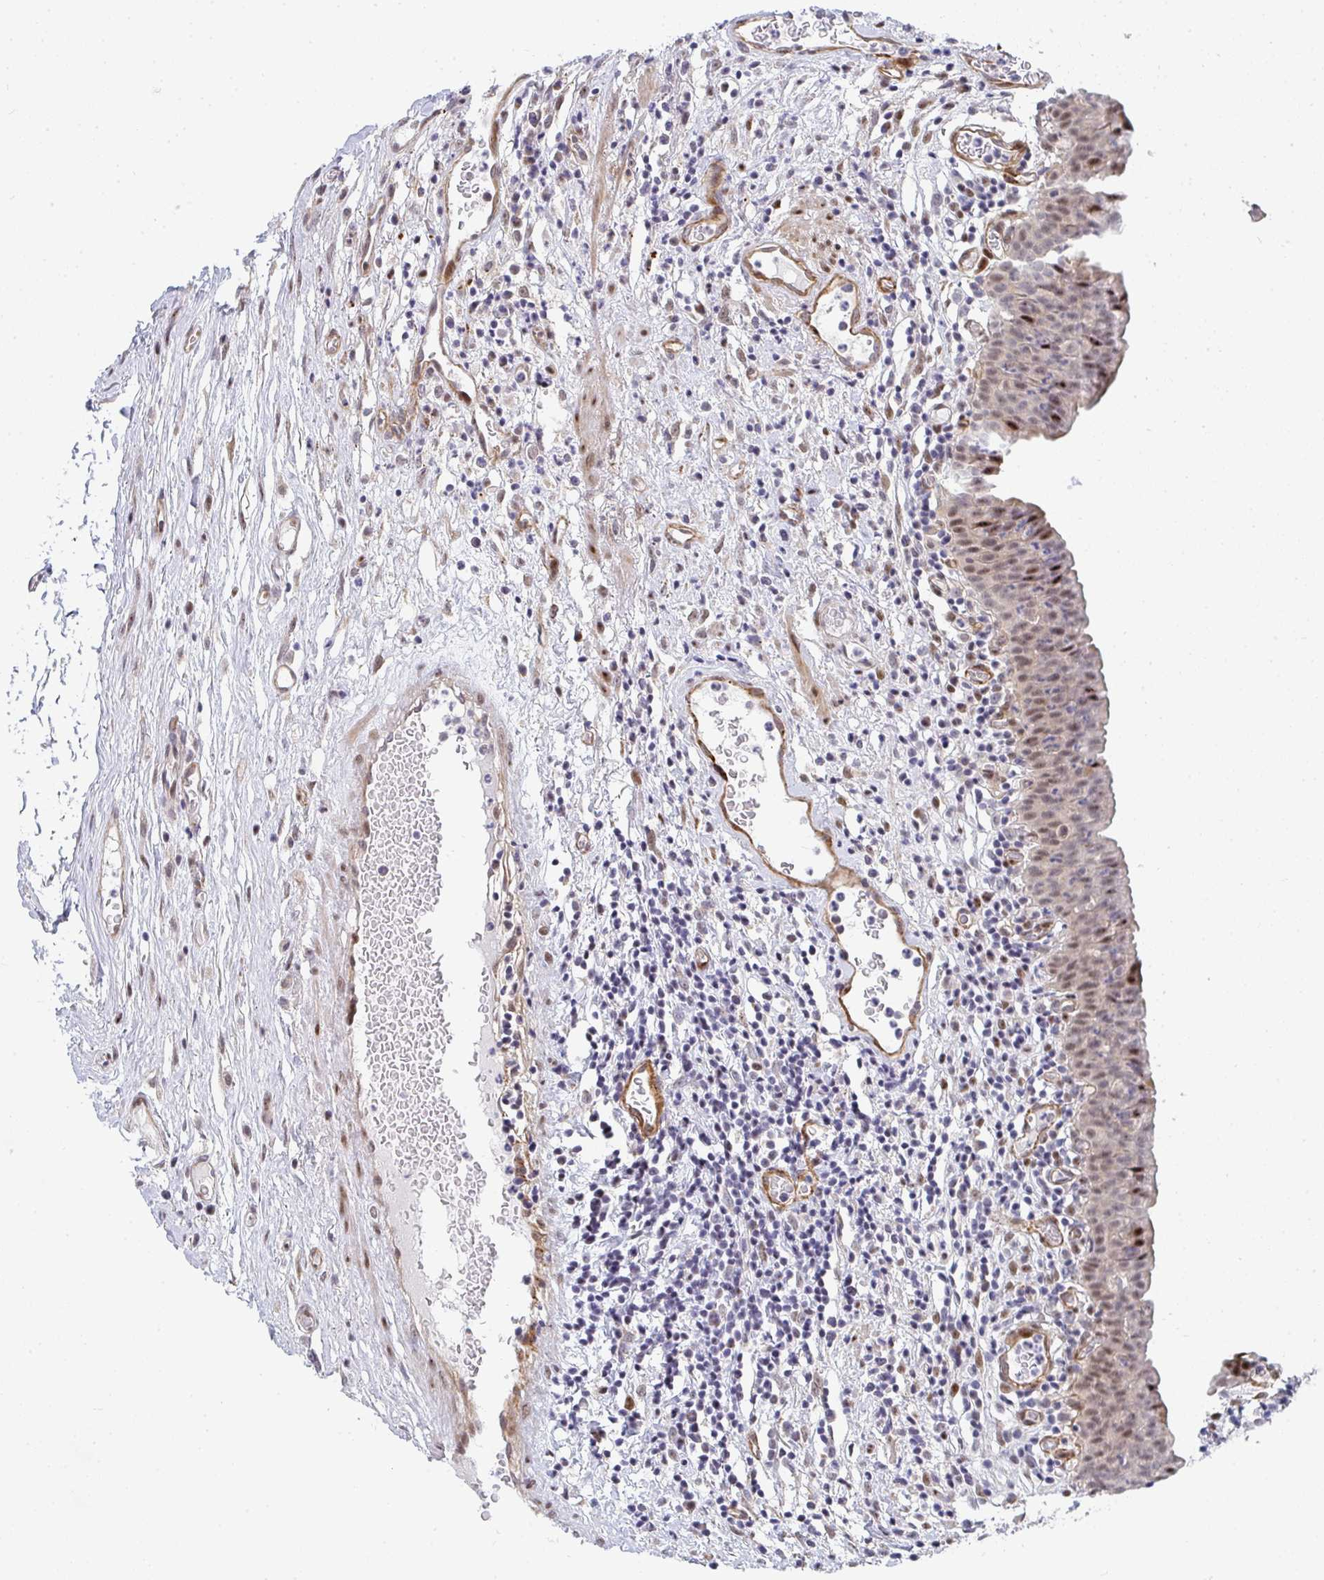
{"staining": {"intensity": "moderate", "quantity": "25%-75%", "location": "nuclear"}, "tissue": "urinary bladder", "cell_type": "Urothelial cells", "image_type": "normal", "snomed": [{"axis": "morphology", "description": "Normal tissue, NOS"}, {"axis": "morphology", "description": "Inflammation, NOS"}, {"axis": "topography", "description": "Urinary bladder"}], "caption": "Immunohistochemistry micrograph of normal human urinary bladder stained for a protein (brown), which reveals medium levels of moderate nuclear expression in approximately 25%-75% of urothelial cells.", "gene": "ZIC3", "patient": {"sex": "male", "age": 57}}